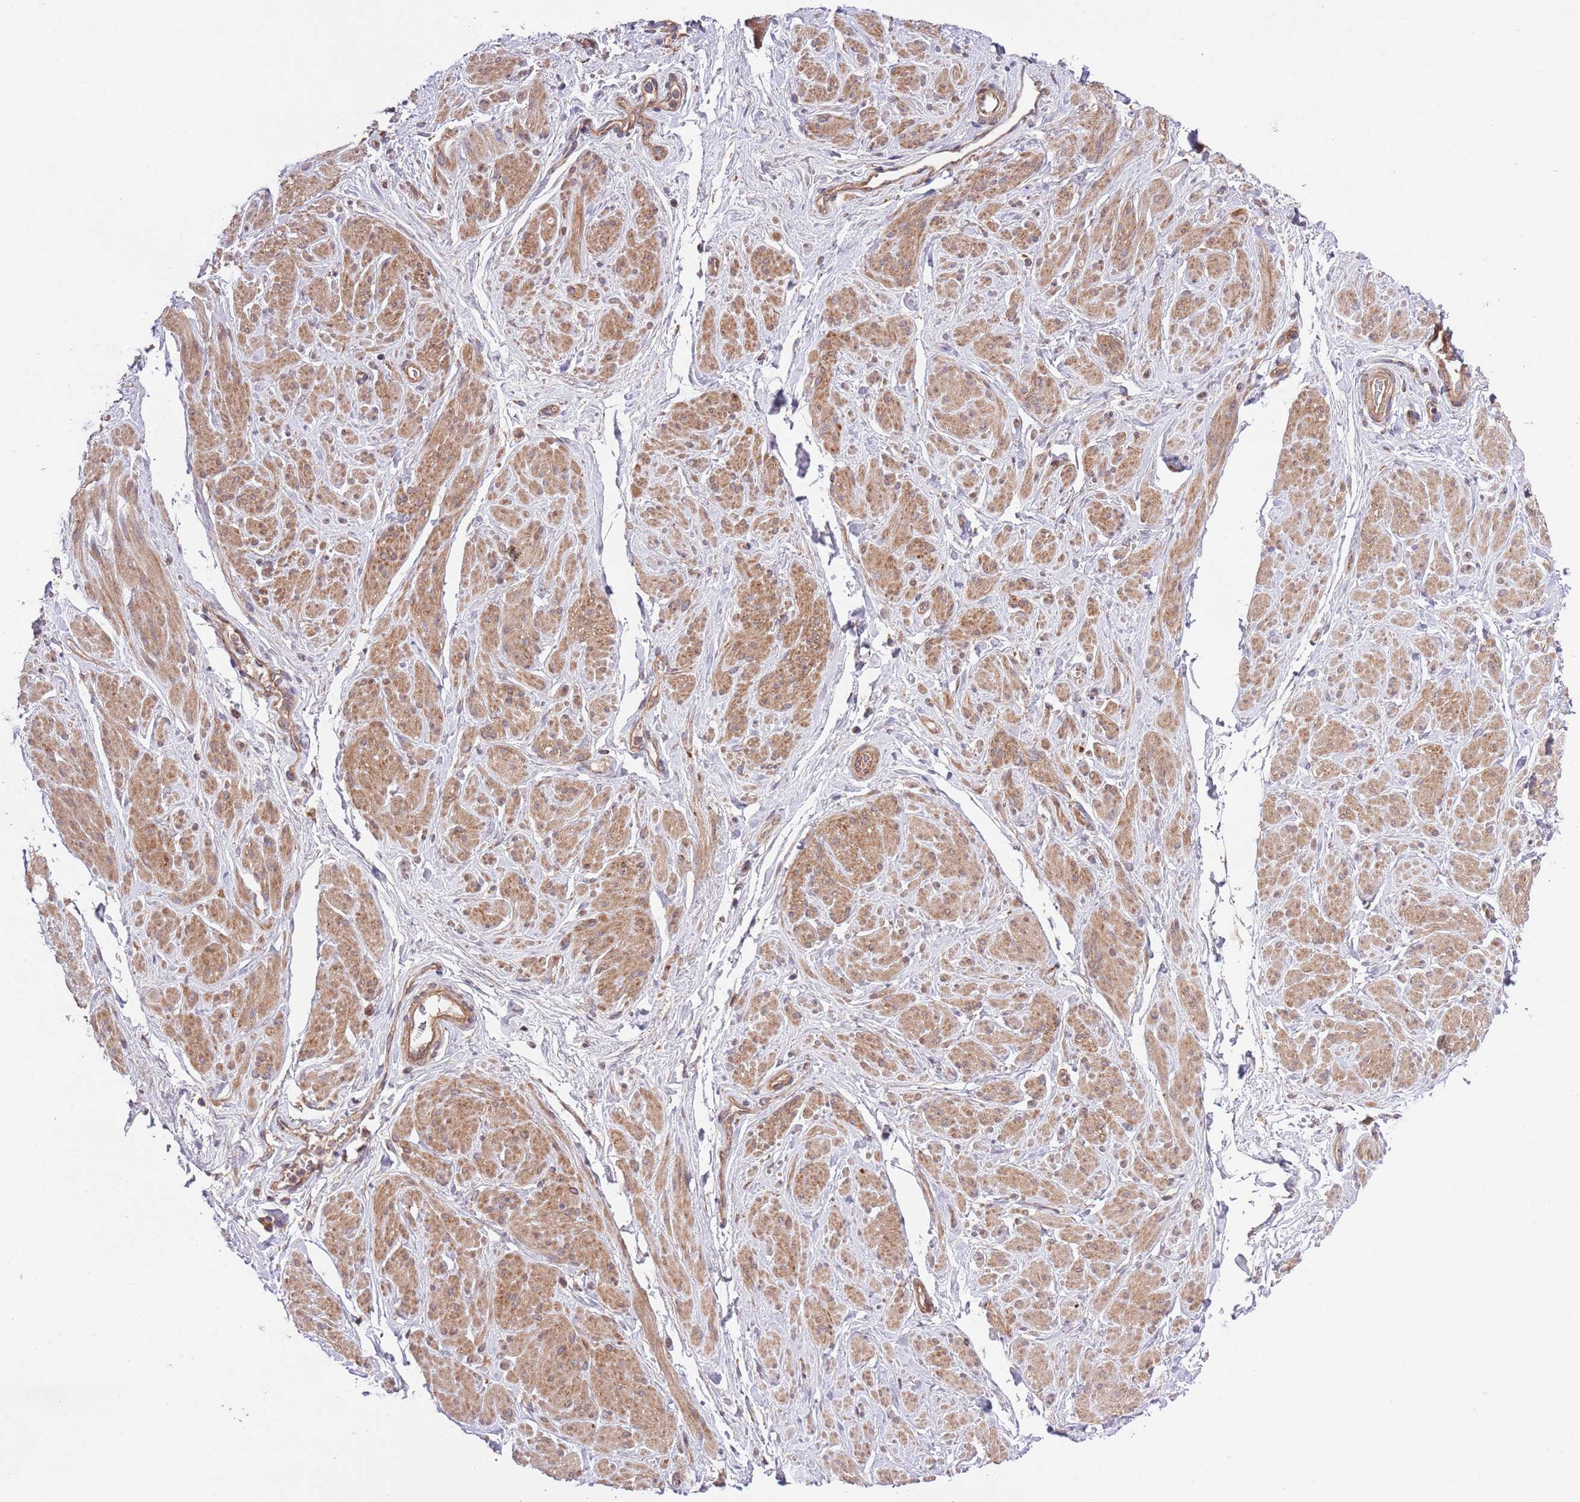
{"staining": {"intensity": "moderate", "quantity": "25%-75%", "location": "cytoplasmic/membranous"}, "tissue": "smooth muscle", "cell_type": "Smooth muscle cells", "image_type": "normal", "snomed": [{"axis": "morphology", "description": "Normal tissue, NOS"}, {"axis": "topography", "description": "Smooth muscle"}, {"axis": "topography", "description": "Peripheral nerve tissue"}], "caption": "Smooth muscle stained for a protein (brown) reveals moderate cytoplasmic/membranous positive positivity in about 25%-75% of smooth muscle cells.", "gene": "MFNG", "patient": {"sex": "male", "age": 69}}